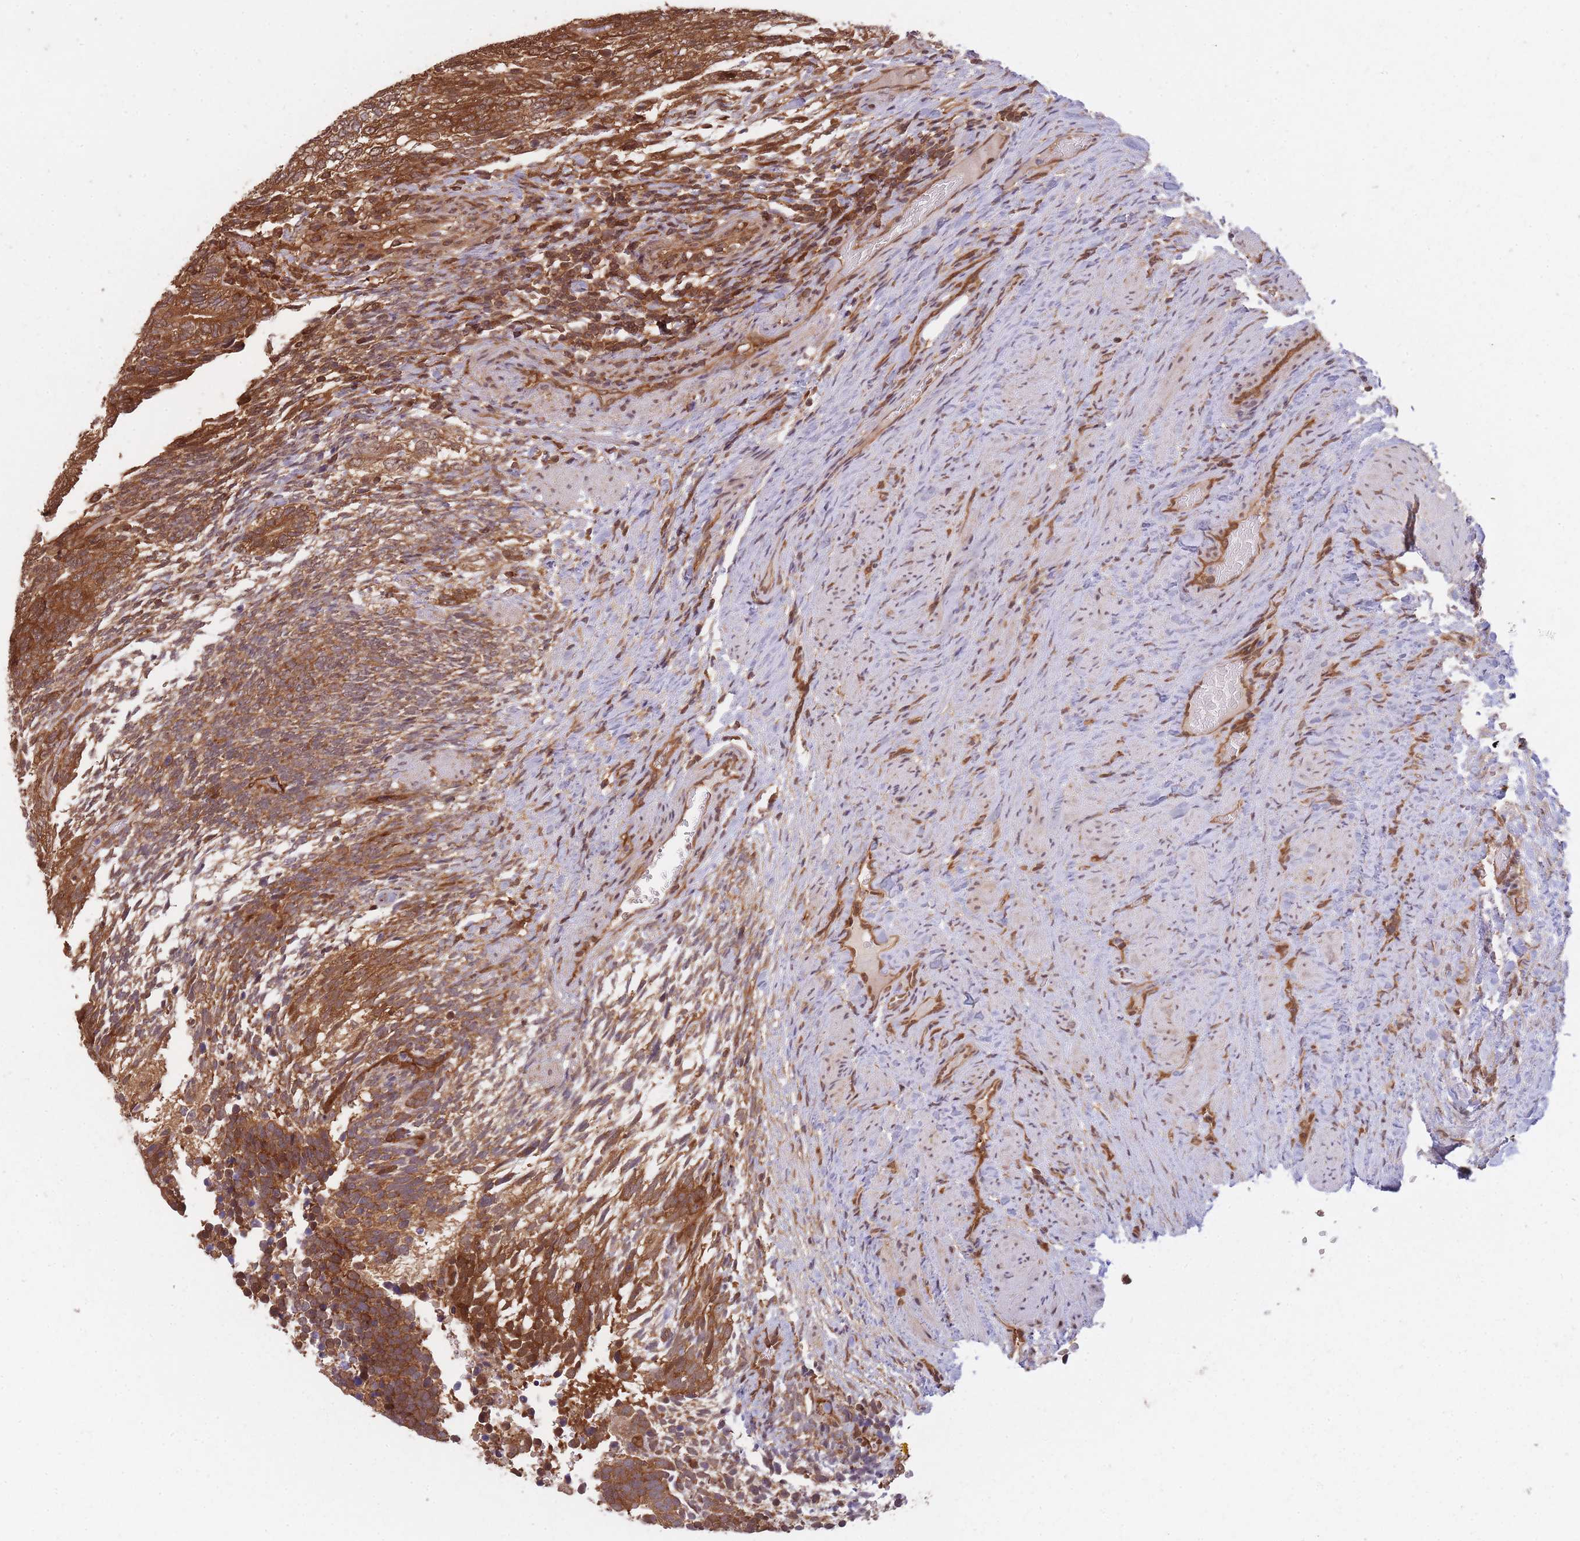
{"staining": {"intensity": "moderate", "quantity": ">75%", "location": "cytoplasmic/membranous,nuclear"}, "tissue": "testis cancer", "cell_type": "Tumor cells", "image_type": "cancer", "snomed": [{"axis": "morphology", "description": "Carcinoma, Embryonal, NOS"}, {"axis": "topography", "description": "Testis"}], "caption": "There is medium levels of moderate cytoplasmic/membranous and nuclear positivity in tumor cells of embryonal carcinoma (testis), as demonstrated by immunohistochemical staining (brown color).", "gene": "PPP6R3", "patient": {"sex": "male", "age": 23}}